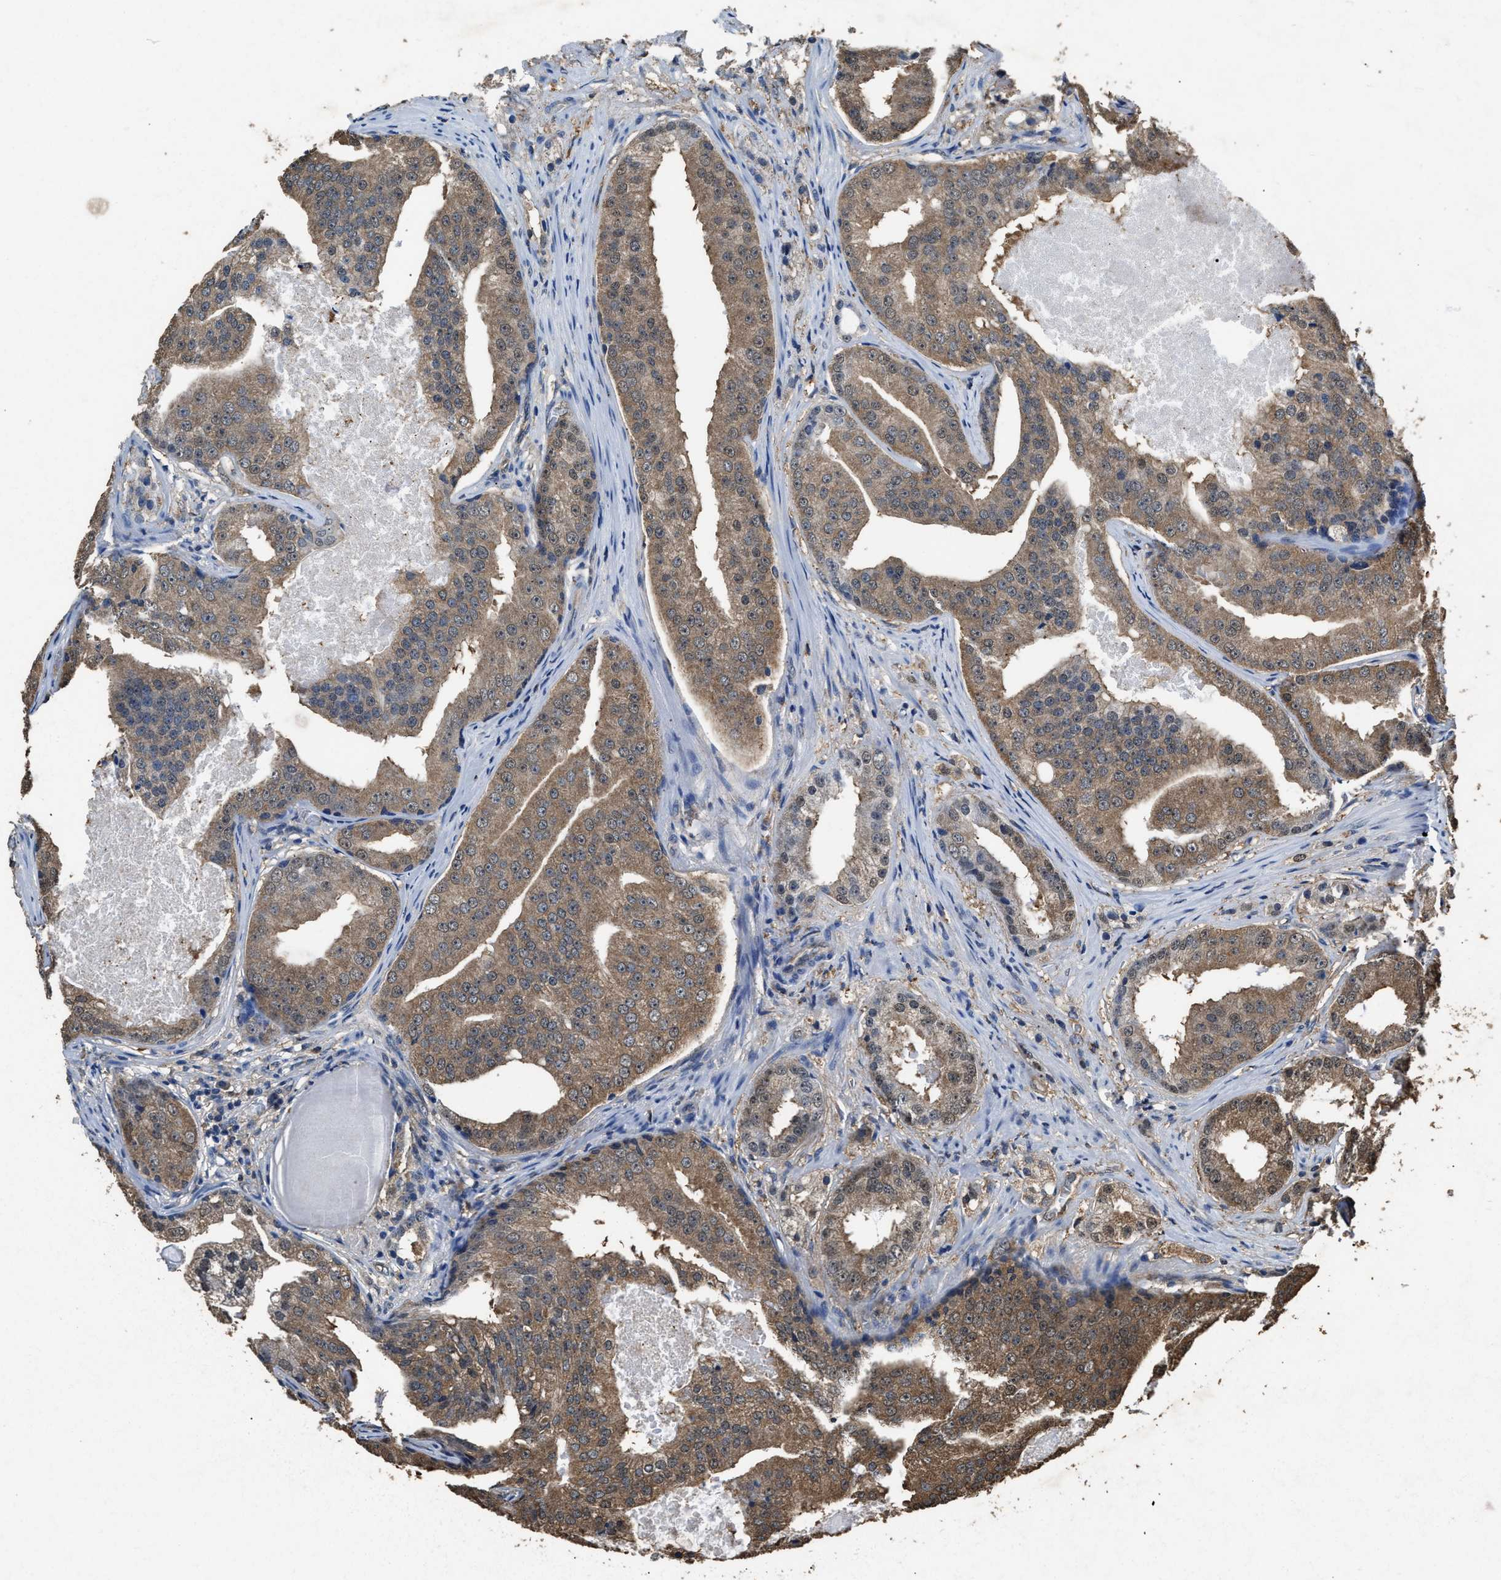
{"staining": {"intensity": "moderate", "quantity": ">75%", "location": "cytoplasmic/membranous,nuclear"}, "tissue": "prostate cancer", "cell_type": "Tumor cells", "image_type": "cancer", "snomed": [{"axis": "morphology", "description": "Adenocarcinoma, High grade"}, {"axis": "topography", "description": "Prostate"}], "caption": "Immunohistochemistry staining of high-grade adenocarcinoma (prostate), which exhibits medium levels of moderate cytoplasmic/membranous and nuclear positivity in approximately >75% of tumor cells indicating moderate cytoplasmic/membranous and nuclear protein expression. The staining was performed using DAB (brown) for protein detection and nuclei were counterstained in hematoxylin (blue).", "gene": "YWHAE", "patient": {"sex": "male", "age": 68}}